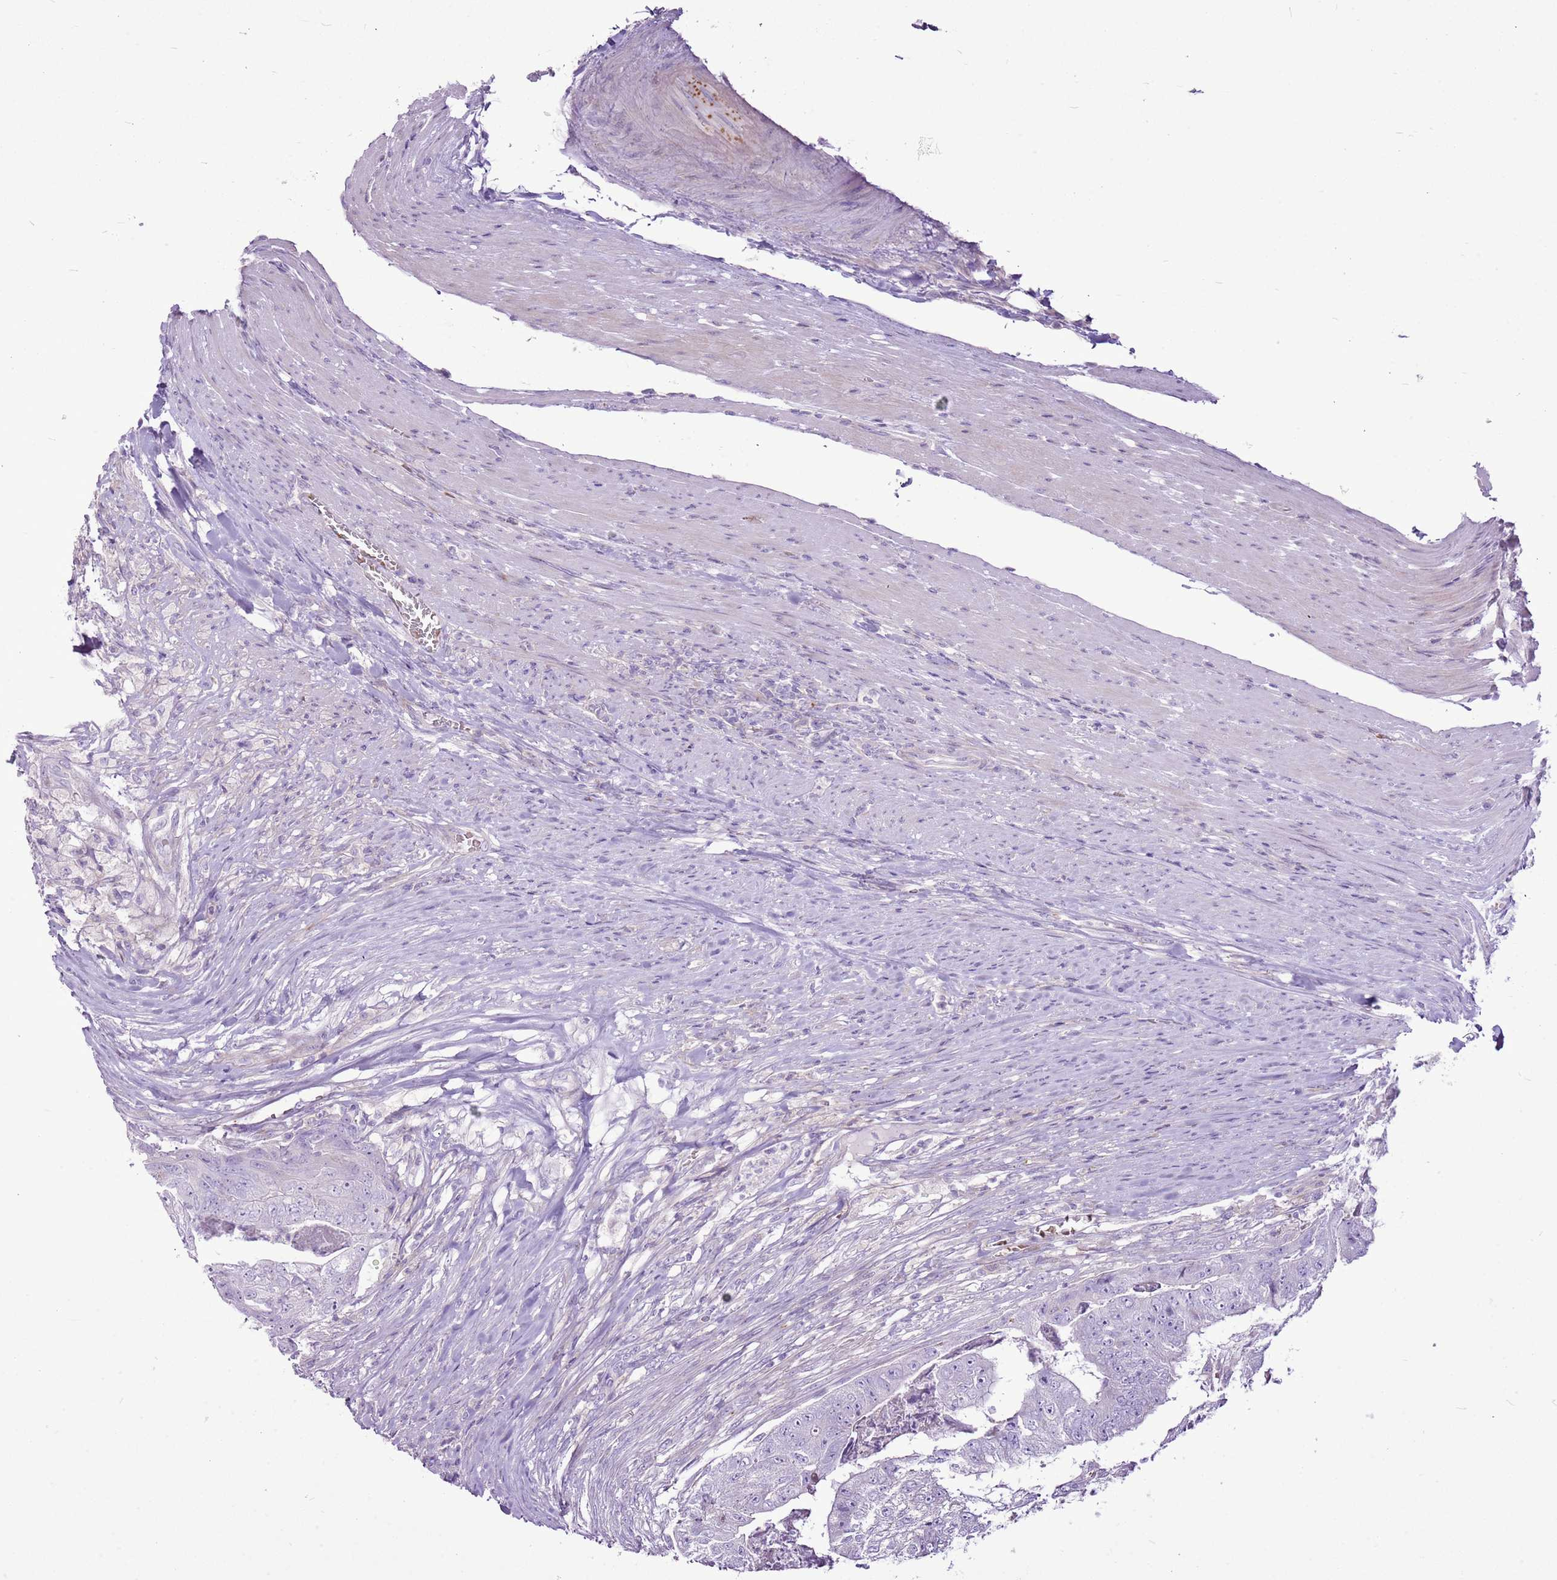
{"staining": {"intensity": "negative", "quantity": "none", "location": "none"}, "tissue": "colorectal cancer", "cell_type": "Tumor cells", "image_type": "cancer", "snomed": [{"axis": "morphology", "description": "Adenocarcinoma, NOS"}, {"axis": "topography", "description": "Colon"}], "caption": "DAB immunohistochemical staining of human colorectal cancer shows no significant staining in tumor cells.", "gene": "CHAC2", "patient": {"sex": "female", "age": 67}}